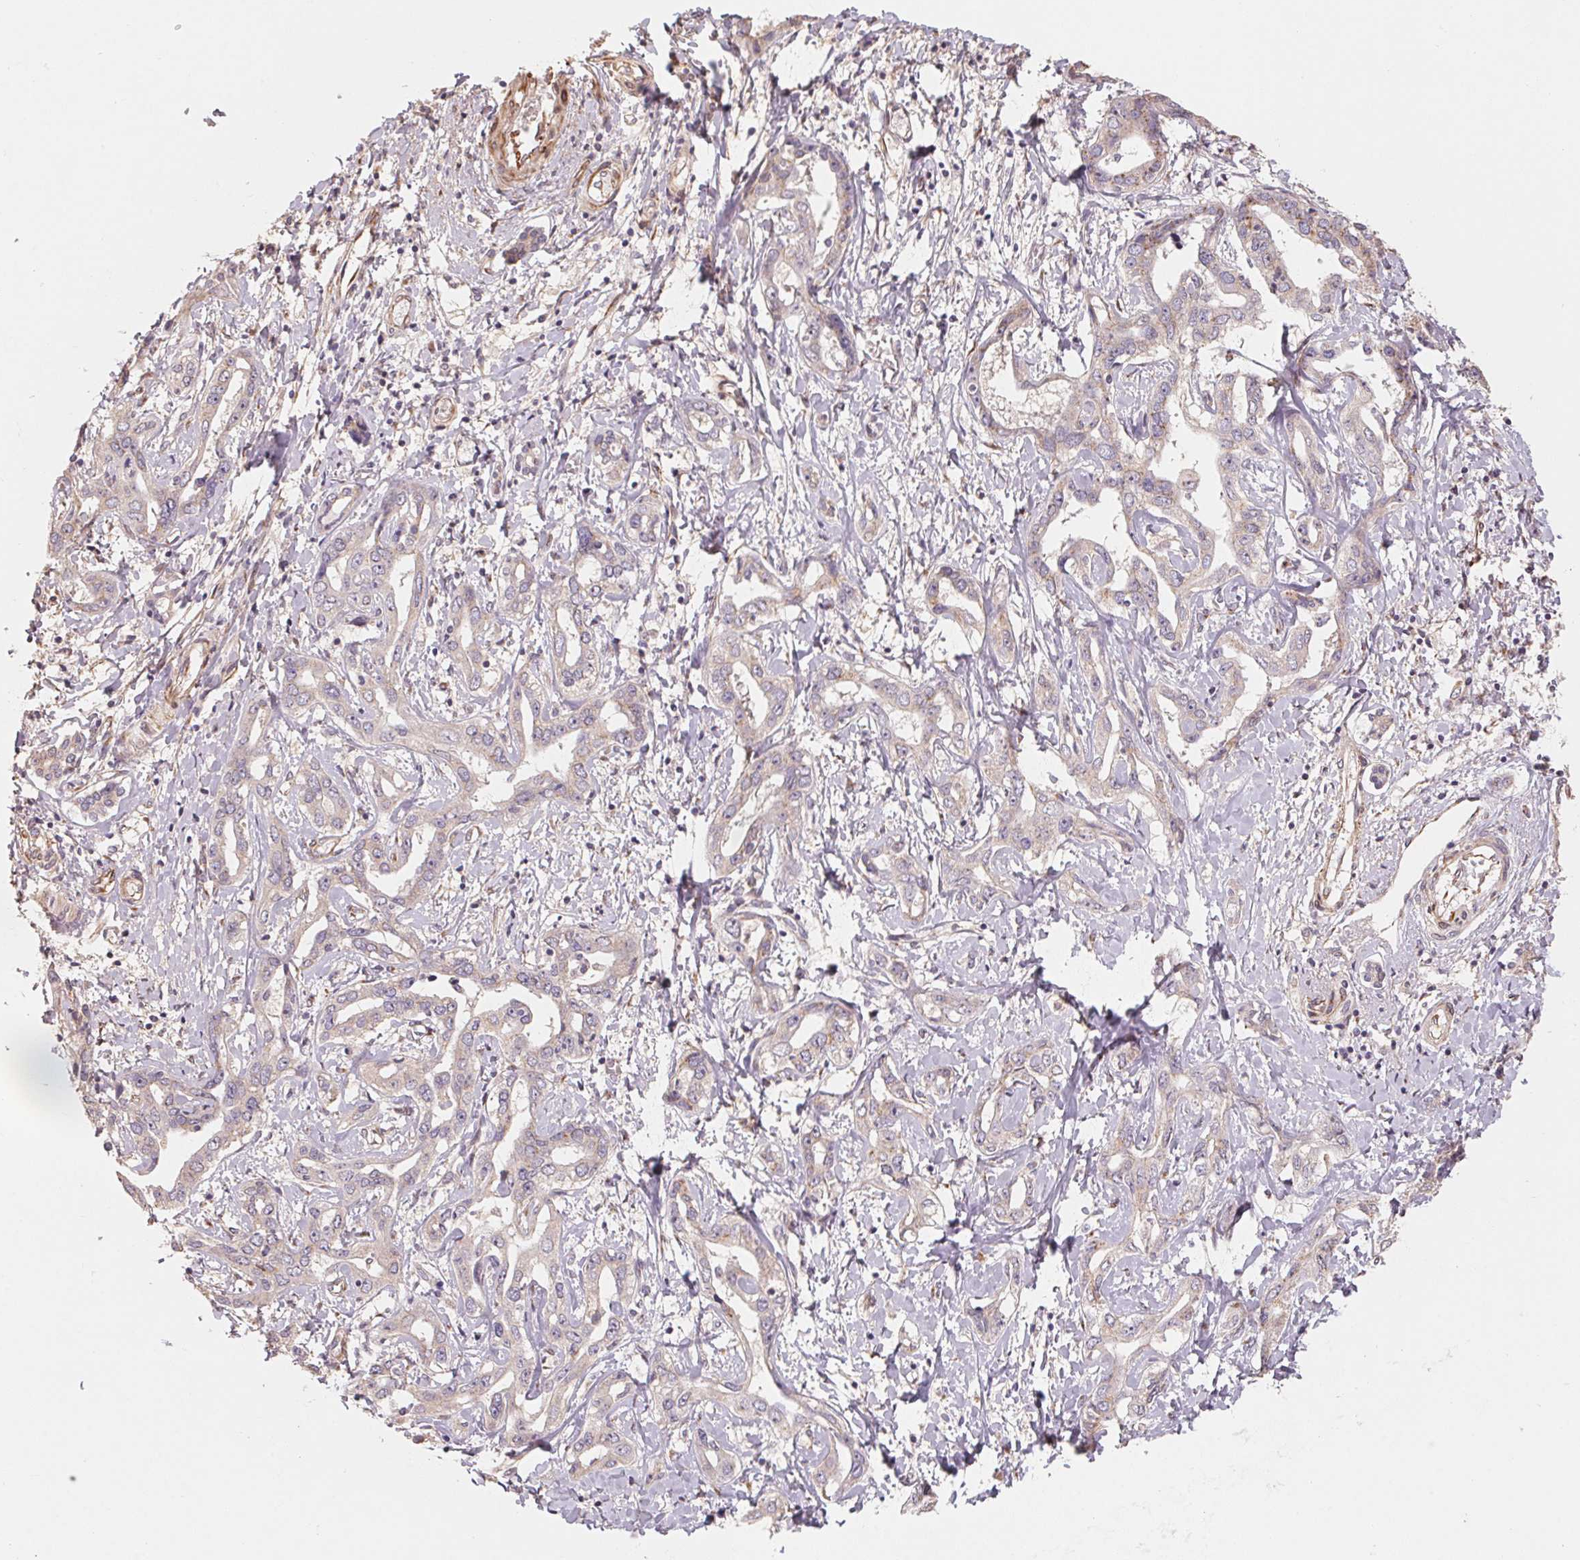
{"staining": {"intensity": "weak", "quantity": "<25%", "location": "cytoplasmic/membranous"}, "tissue": "liver cancer", "cell_type": "Tumor cells", "image_type": "cancer", "snomed": [{"axis": "morphology", "description": "Cholangiocarcinoma"}, {"axis": "topography", "description": "Liver"}], "caption": "A micrograph of liver cholangiocarcinoma stained for a protein demonstrates no brown staining in tumor cells.", "gene": "TSPAN12", "patient": {"sex": "male", "age": 59}}